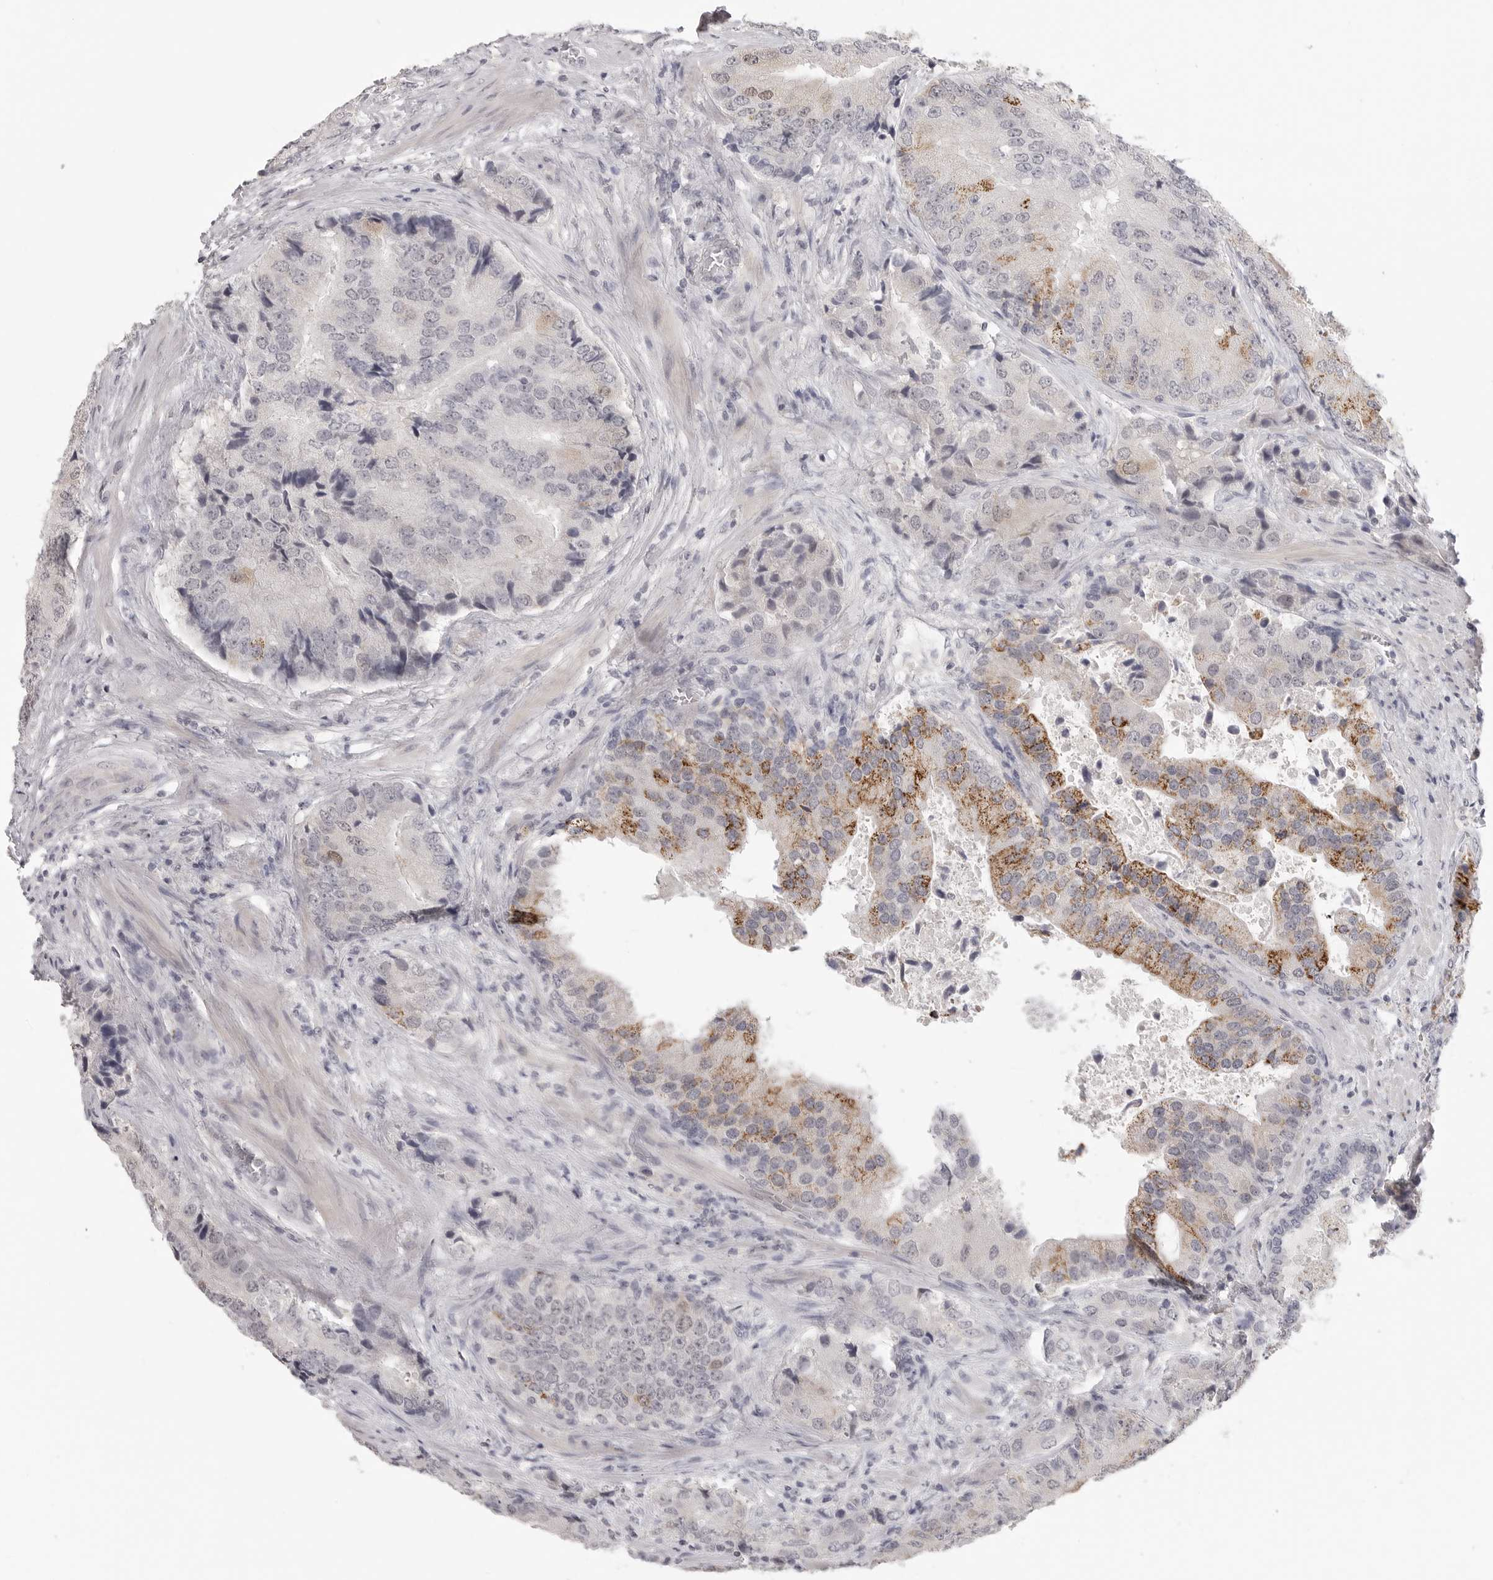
{"staining": {"intensity": "strong", "quantity": "25%-75%", "location": "cytoplasmic/membranous"}, "tissue": "prostate cancer", "cell_type": "Tumor cells", "image_type": "cancer", "snomed": [{"axis": "morphology", "description": "Adenocarcinoma, High grade"}, {"axis": "topography", "description": "Prostate"}], "caption": "Immunohistochemistry image of prostate high-grade adenocarcinoma stained for a protein (brown), which exhibits high levels of strong cytoplasmic/membranous positivity in approximately 25%-75% of tumor cells.", "gene": "HMGCS2", "patient": {"sex": "male", "age": 70}}